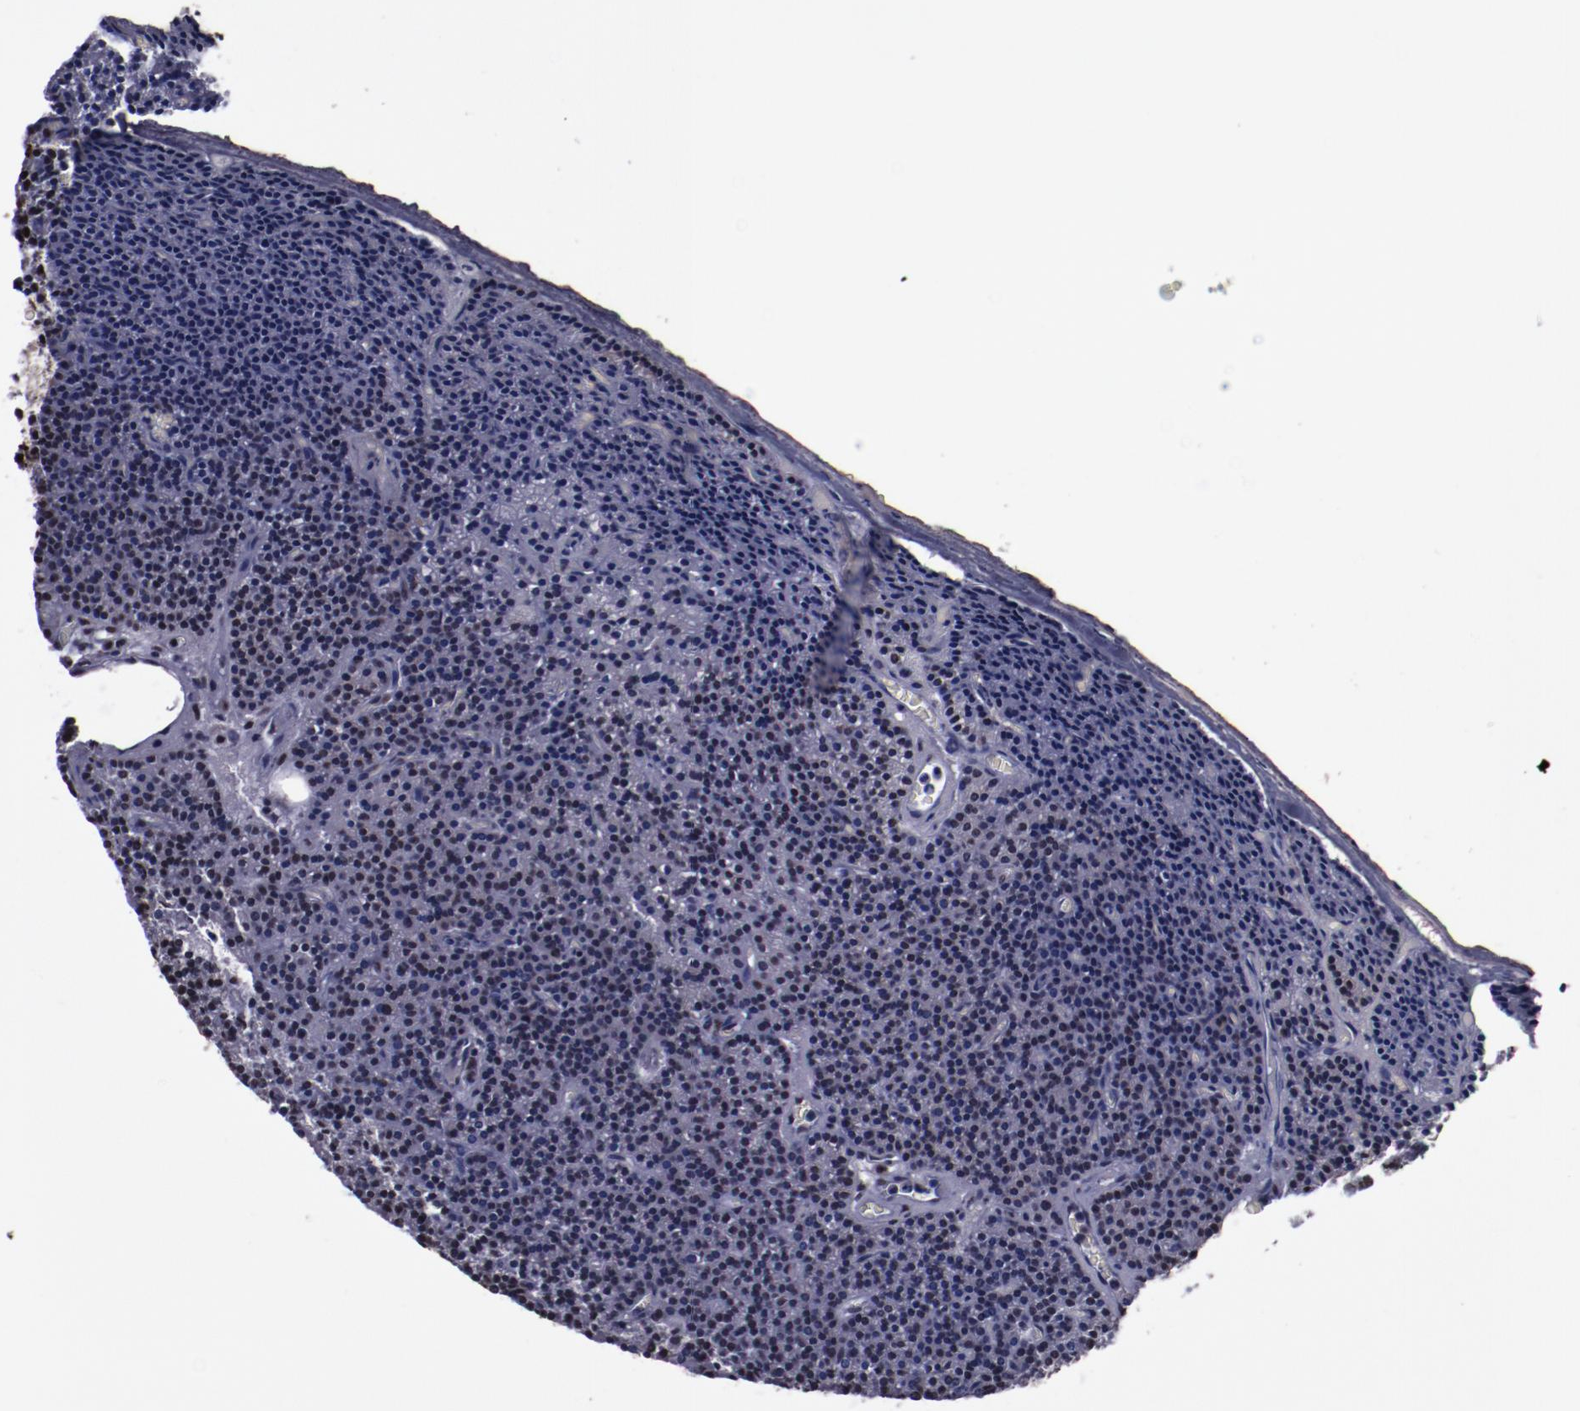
{"staining": {"intensity": "strong", "quantity": ">75%", "location": "nuclear"}, "tissue": "parathyroid gland", "cell_type": "Glandular cells", "image_type": "normal", "snomed": [{"axis": "morphology", "description": "Normal tissue, NOS"}, {"axis": "topography", "description": "Parathyroid gland"}], "caption": "Human parathyroid gland stained with a brown dye demonstrates strong nuclear positive staining in about >75% of glandular cells.", "gene": "ERH", "patient": {"sex": "male", "age": 57}}